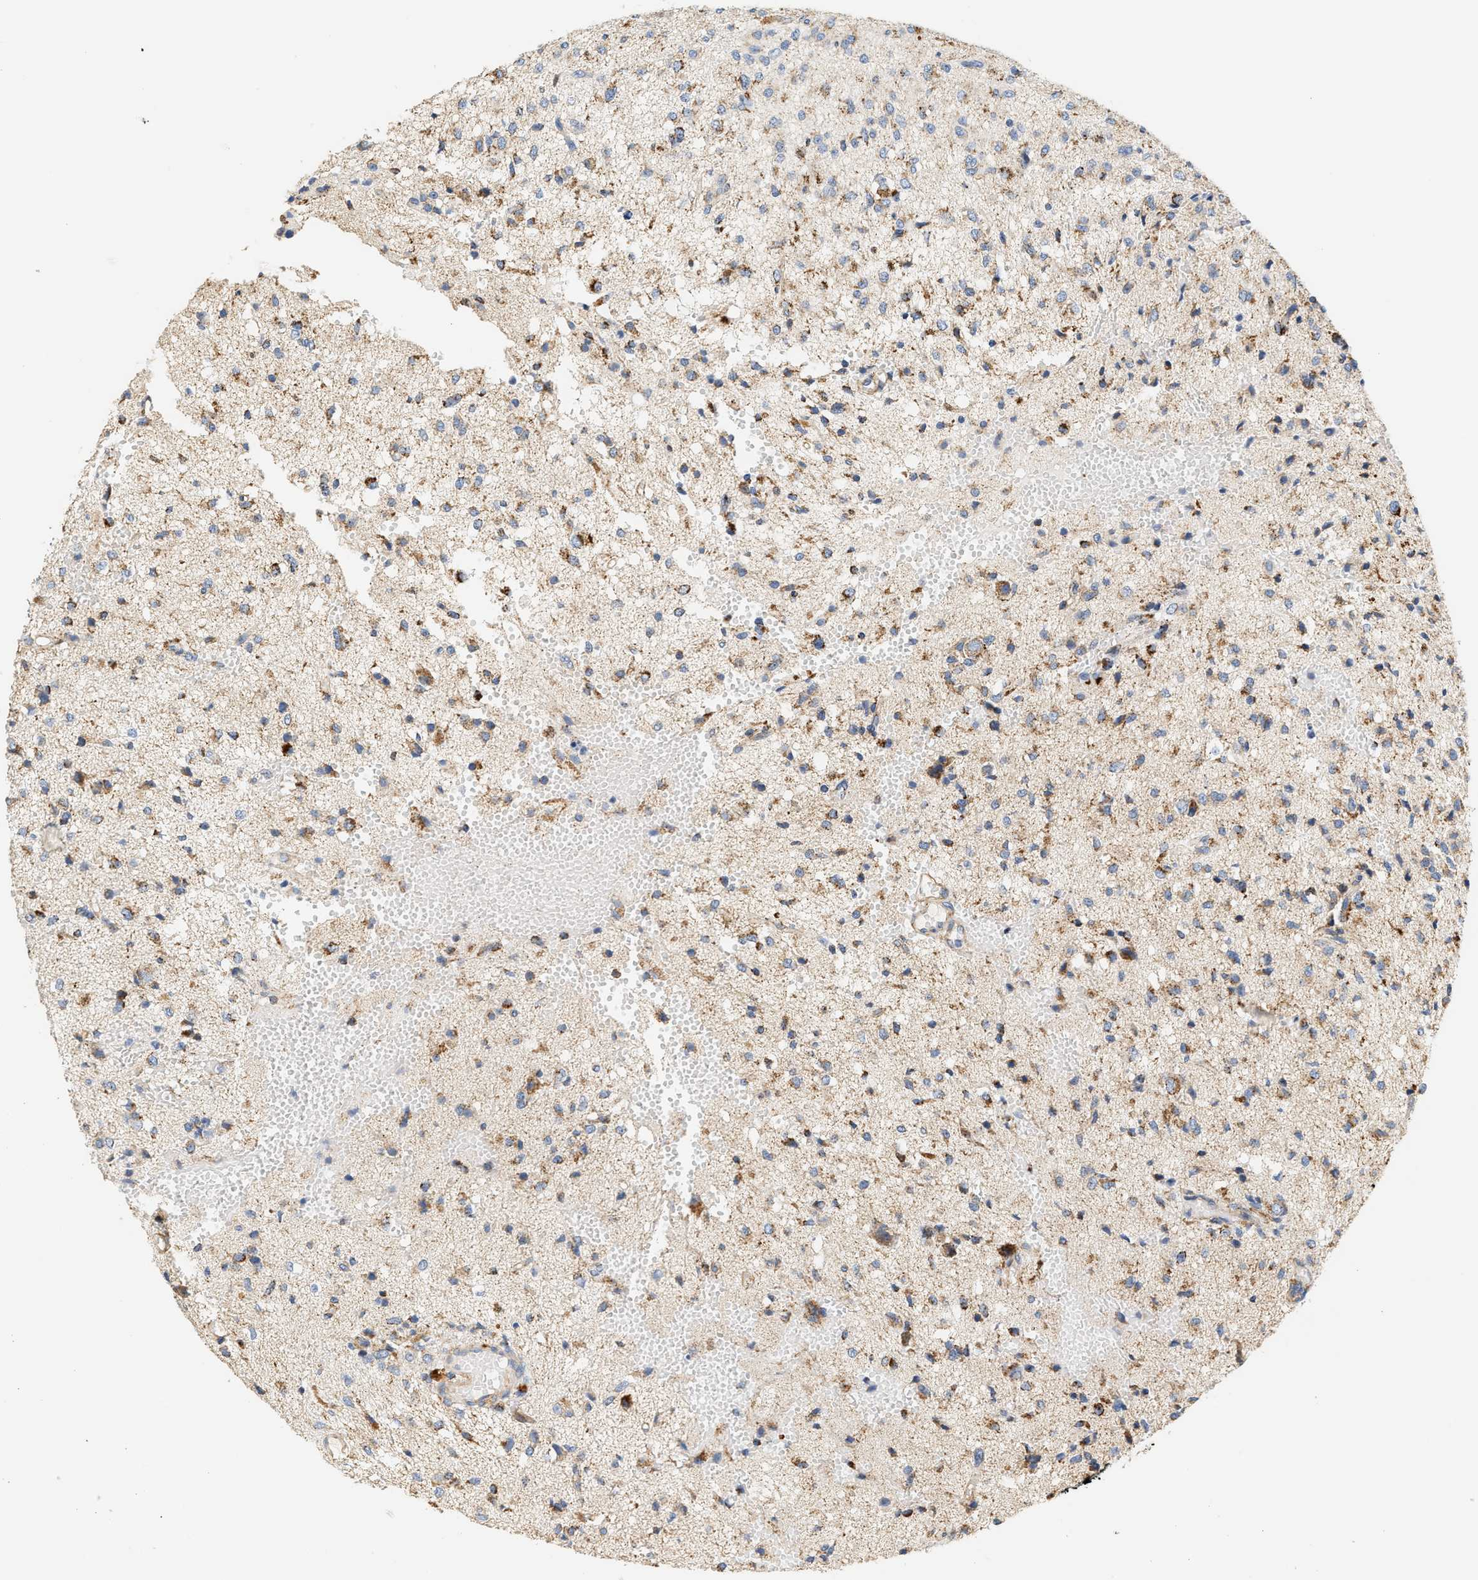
{"staining": {"intensity": "moderate", "quantity": ">75%", "location": "cytoplasmic/membranous"}, "tissue": "glioma", "cell_type": "Tumor cells", "image_type": "cancer", "snomed": [{"axis": "morphology", "description": "Glioma, malignant, High grade"}, {"axis": "topography", "description": "Brain"}], "caption": "Protein expression analysis of human glioma reveals moderate cytoplasmic/membranous positivity in approximately >75% of tumor cells.", "gene": "SHMT2", "patient": {"sex": "female", "age": 59}}